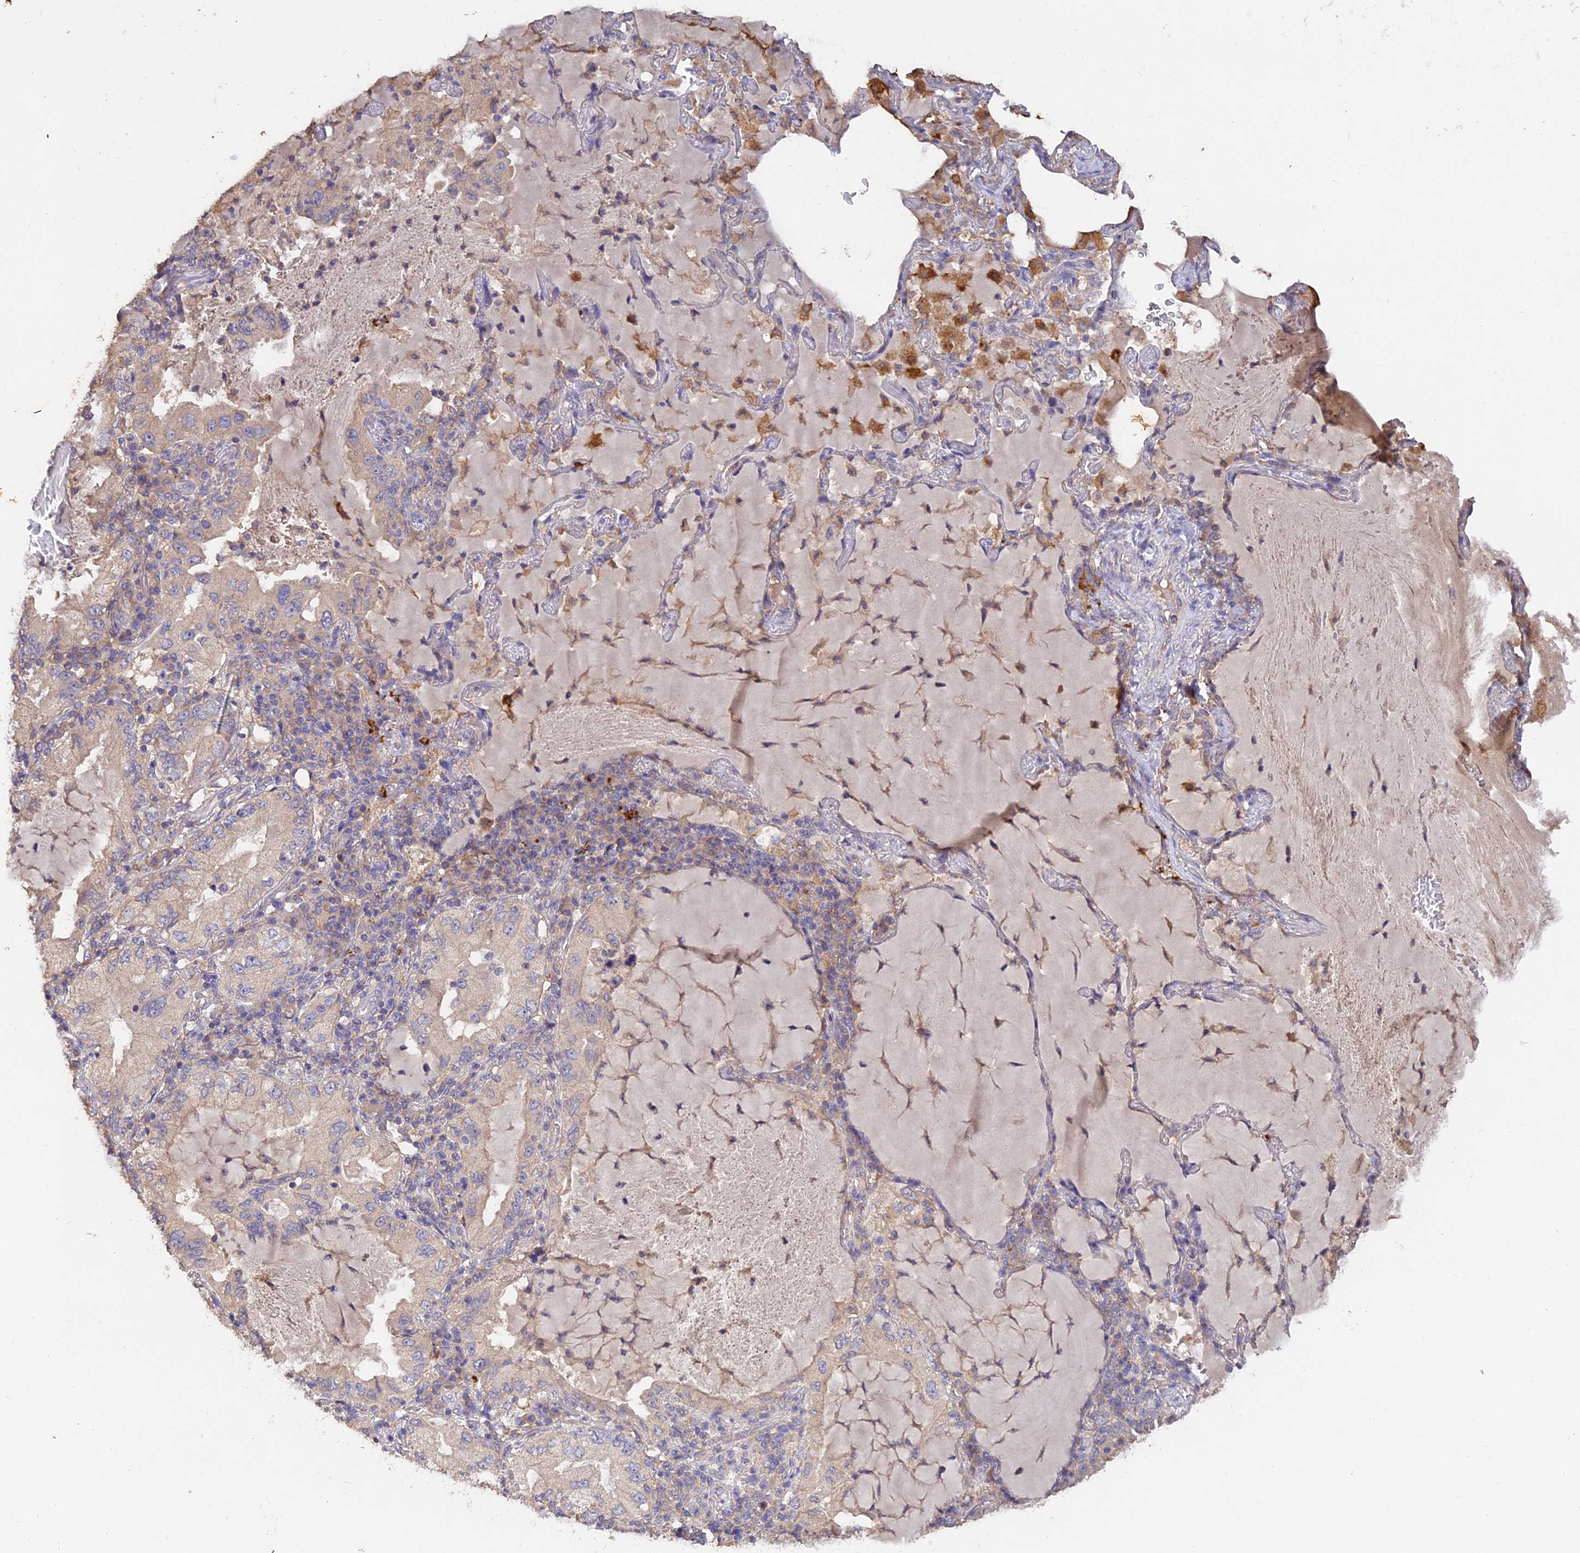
{"staining": {"intensity": "negative", "quantity": "none", "location": "none"}, "tissue": "lung cancer", "cell_type": "Tumor cells", "image_type": "cancer", "snomed": [{"axis": "morphology", "description": "Adenocarcinoma, NOS"}, {"axis": "topography", "description": "Lung"}], "caption": "Tumor cells are negative for brown protein staining in lung cancer.", "gene": "SLC26A4", "patient": {"sex": "female", "age": 69}}